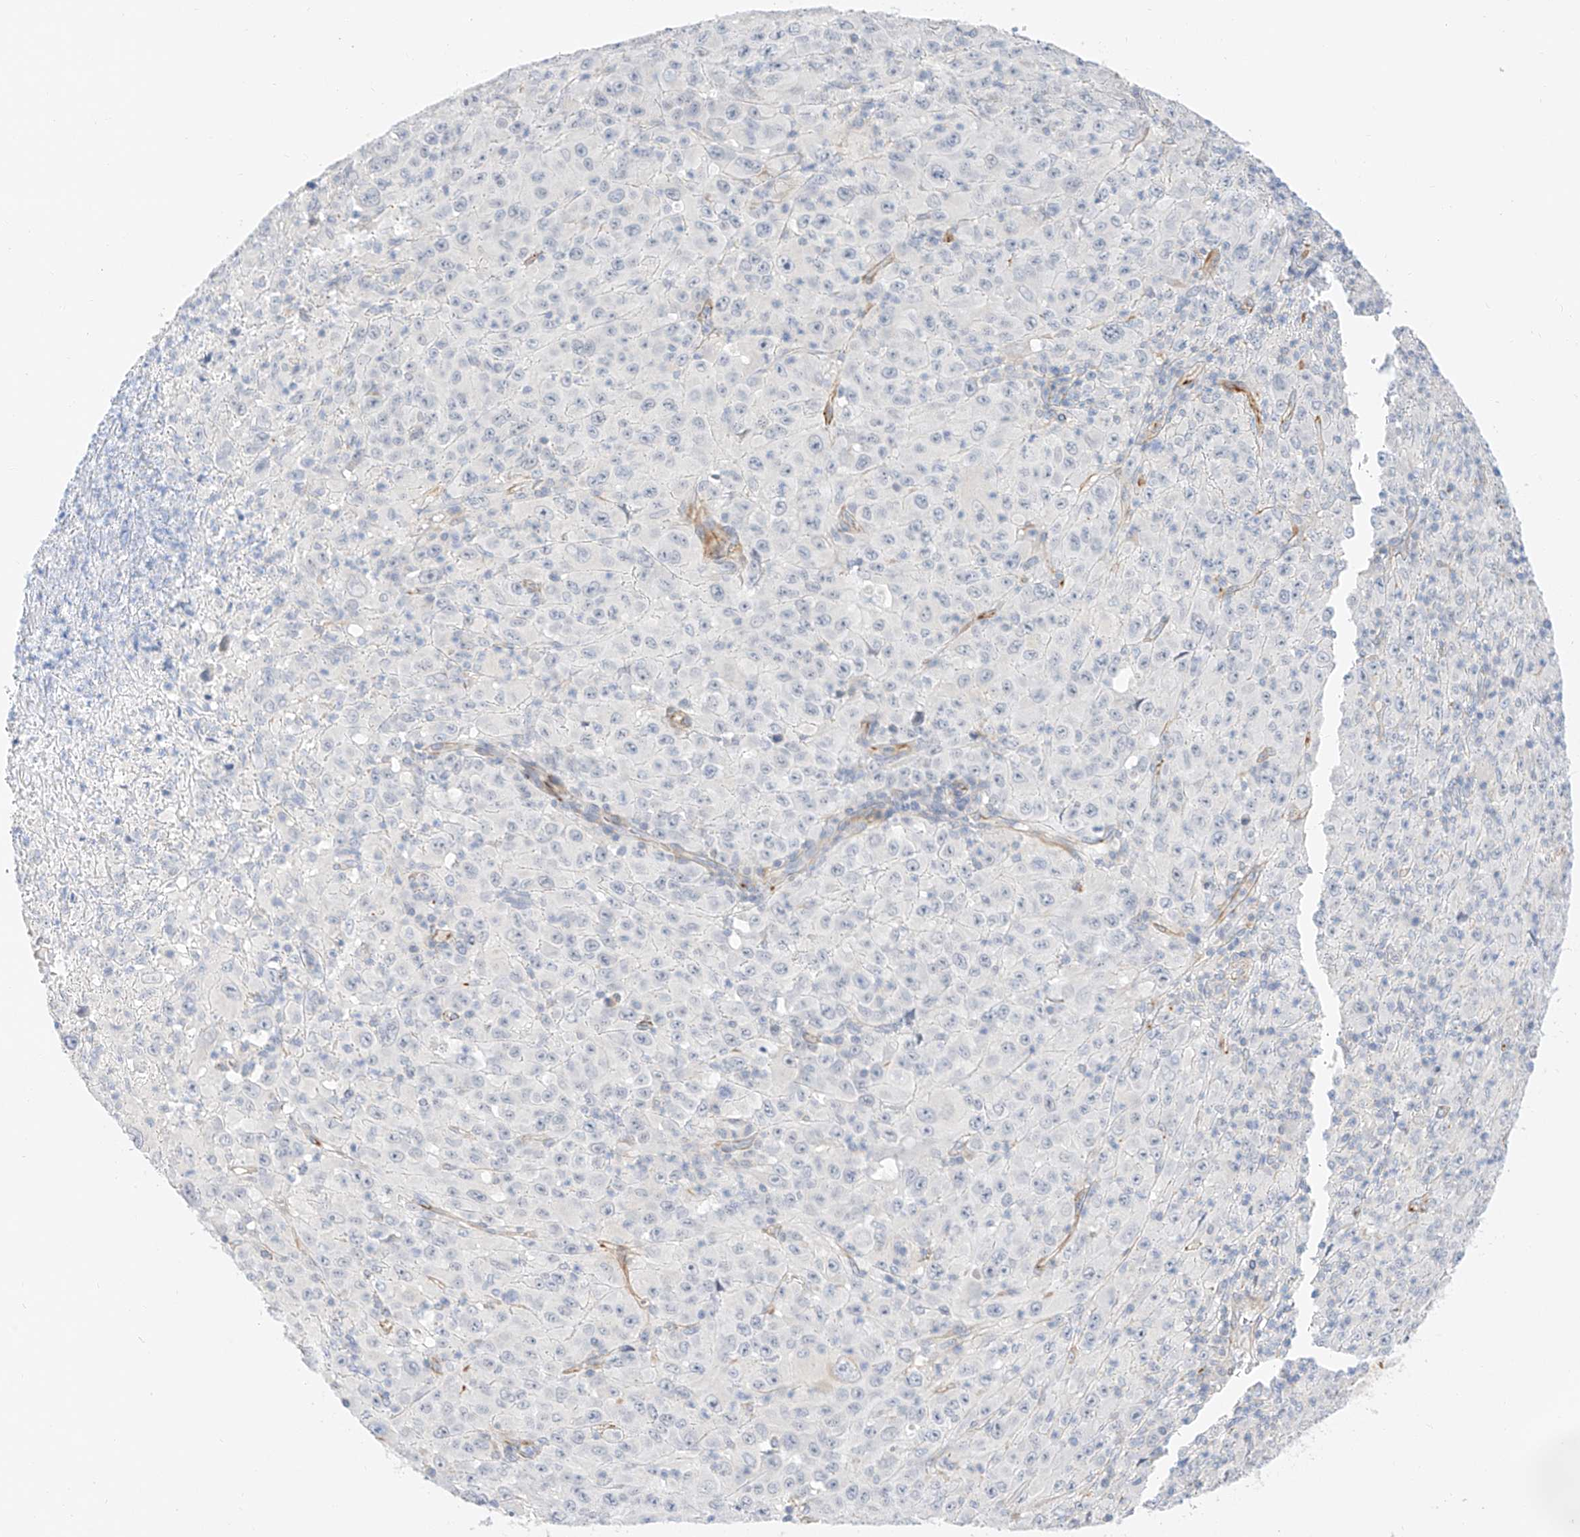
{"staining": {"intensity": "negative", "quantity": "none", "location": "none"}, "tissue": "melanoma", "cell_type": "Tumor cells", "image_type": "cancer", "snomed": [{"axis": "morphology", "description": "Malignant melanoma, Metastatic site"}, {"axis": "topography", "description": "Skin"}], "caption": "IHC image of malignant melanoma (metastatic site) stained for a protein (brown), which exhibits no positivity in tumor cells.", "gene": "CDCP2", "patient": {"sex": "female", "age": 56}}